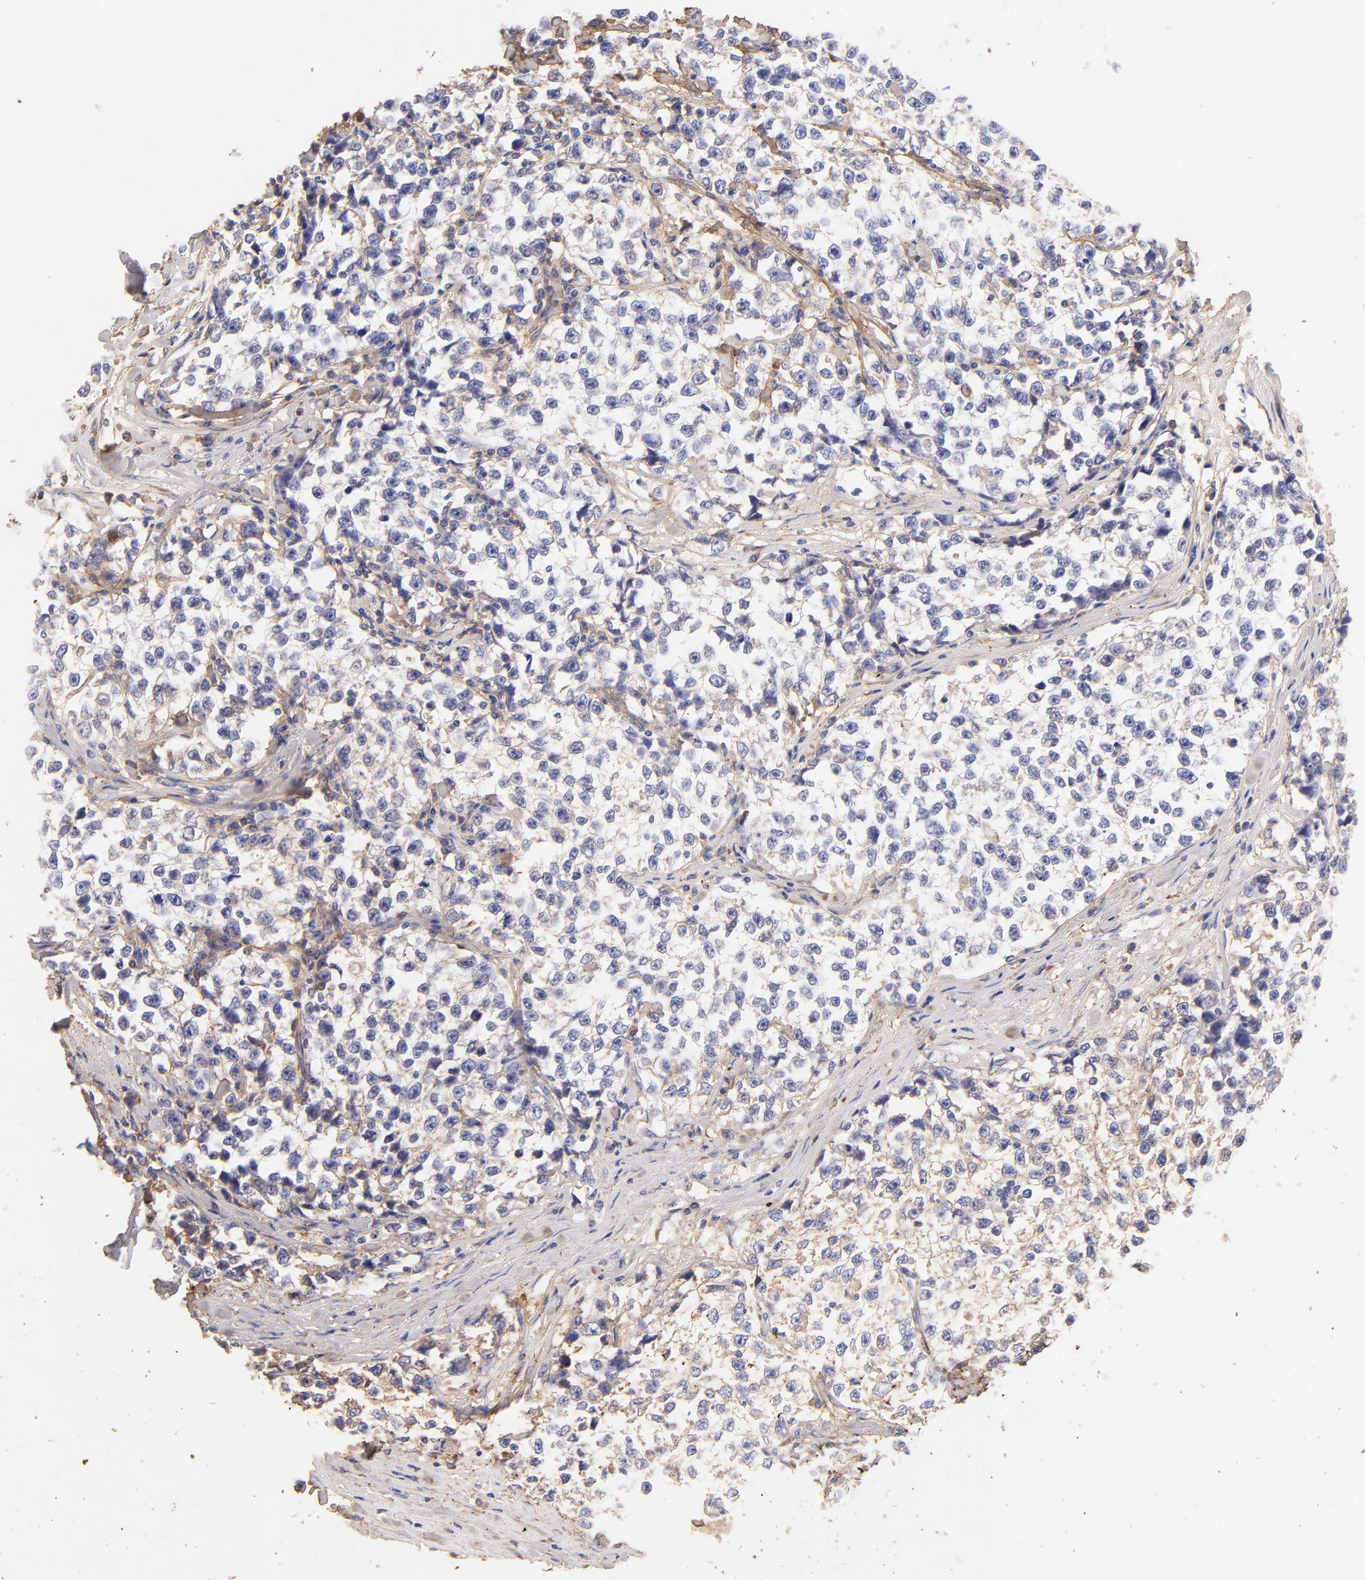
{"staining": {"intensity": "negative", "quantity": "none", "location": "none"}, "tissue": "testis cancer", "cell_type": "Tumor cells", "image_type": "cancer", "snomed": [{"axis": "morphology", "description": "Seminoma, NOS"}, {"axis": "morphology", "description": "Carcinoma, Embryonal, NOS"}, {"axis": "topography", "description": "Testis"}], "caption": "Protein analysis of testis embryonal carcinoma displays no significant positivity in tumor cells. (Immunohistochemistry, brightfield microscopy, high magnification).", "gene": "BGN", "patient": {"sex": "male", "age": 30}}